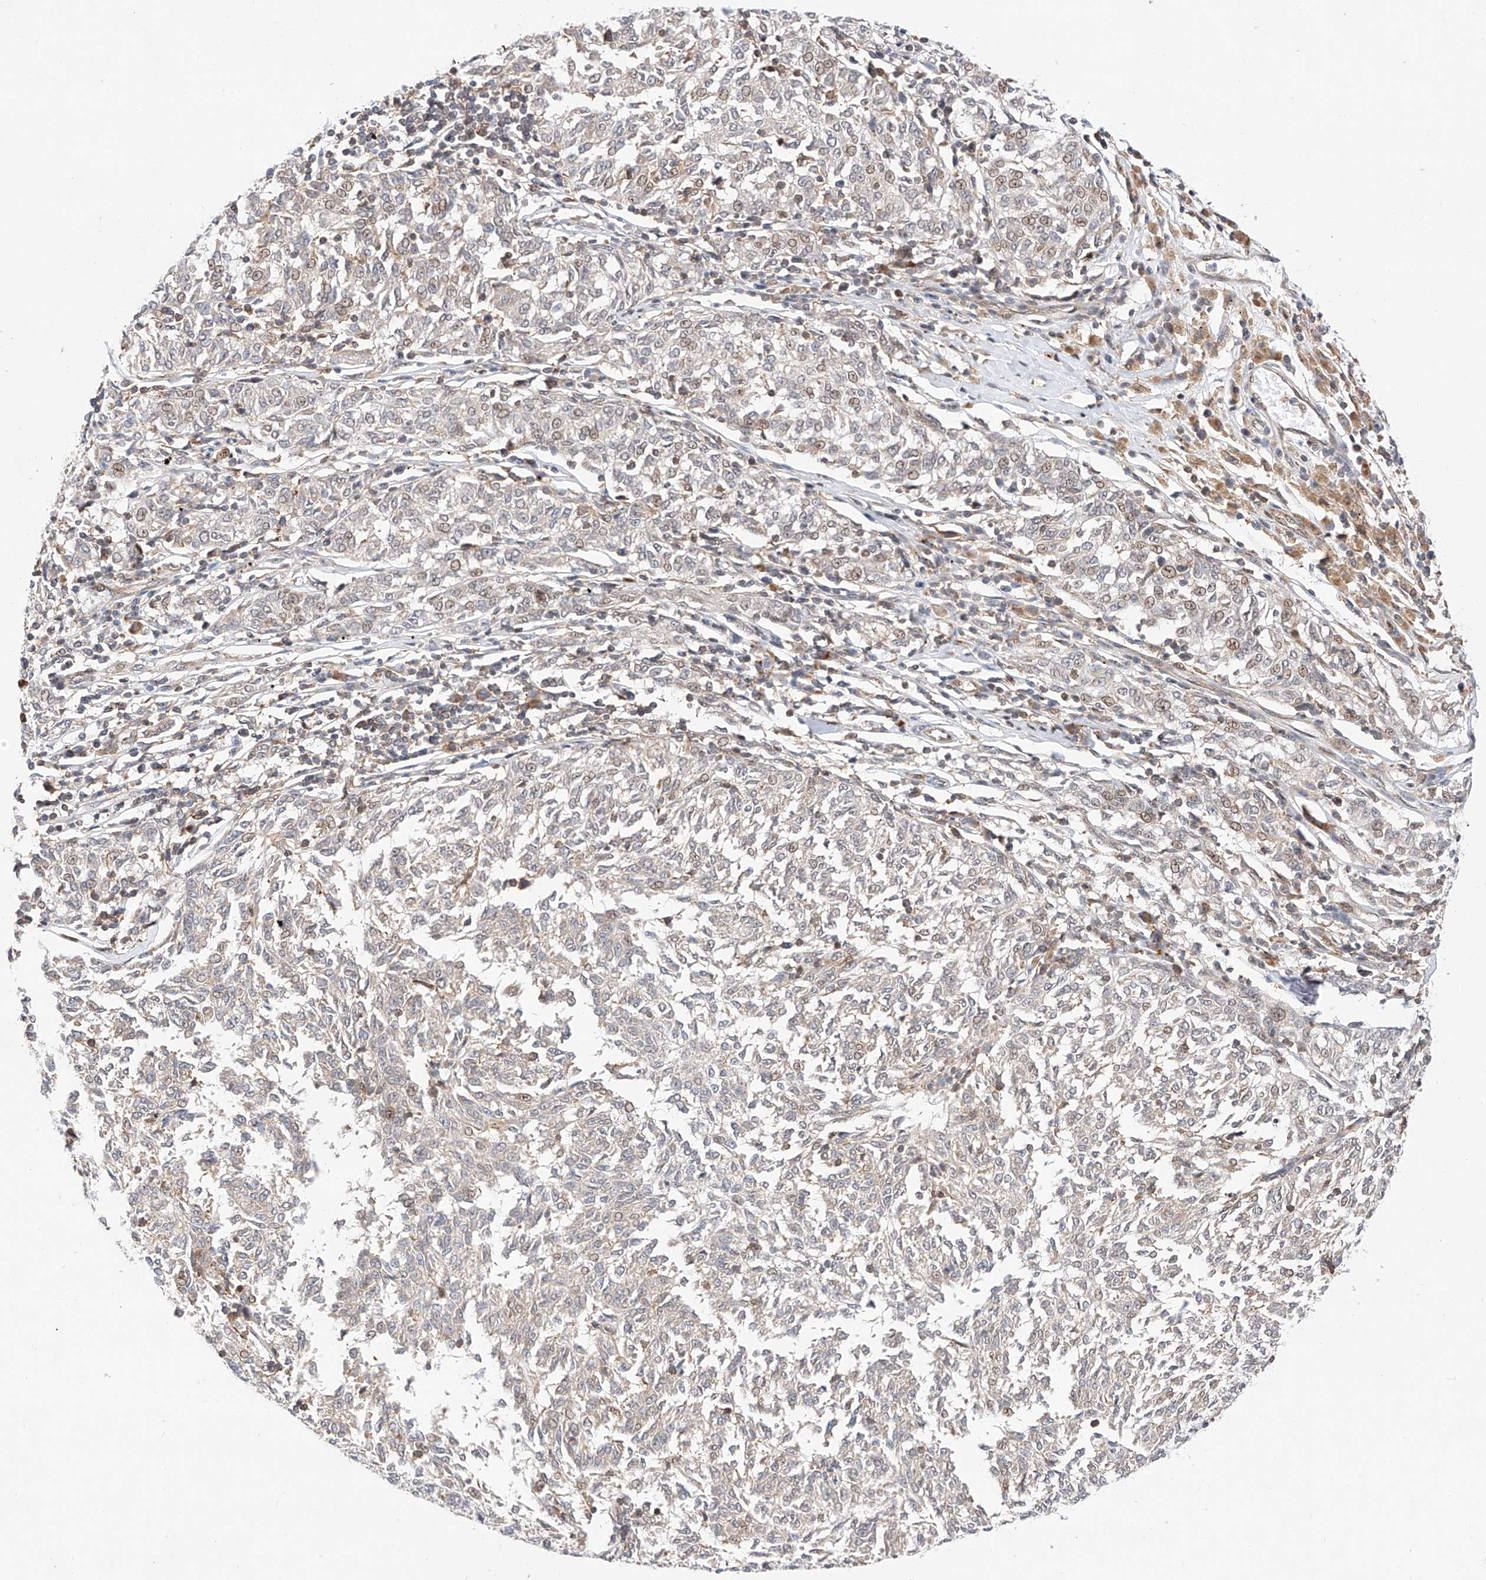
{"staining": {"intensity": "moderate", "quantity": "<25%", "location": "nuclear"}, "tissue": "melanoma", "cell_type": "Tumor cells", "image_type": "cancer", "snomed": [{"axis": "morphology", "description": "Malignant melanoma, NOS"}, {"axis": "topography", "description": "Skin"}], "caption": "Protein expression analysis of malignant melanoma reveals moderate nuclear positivity in approximately <25% of tumor cells.", "gene": "HDAC9", "patient": {"sex": "female", "age": 72}}